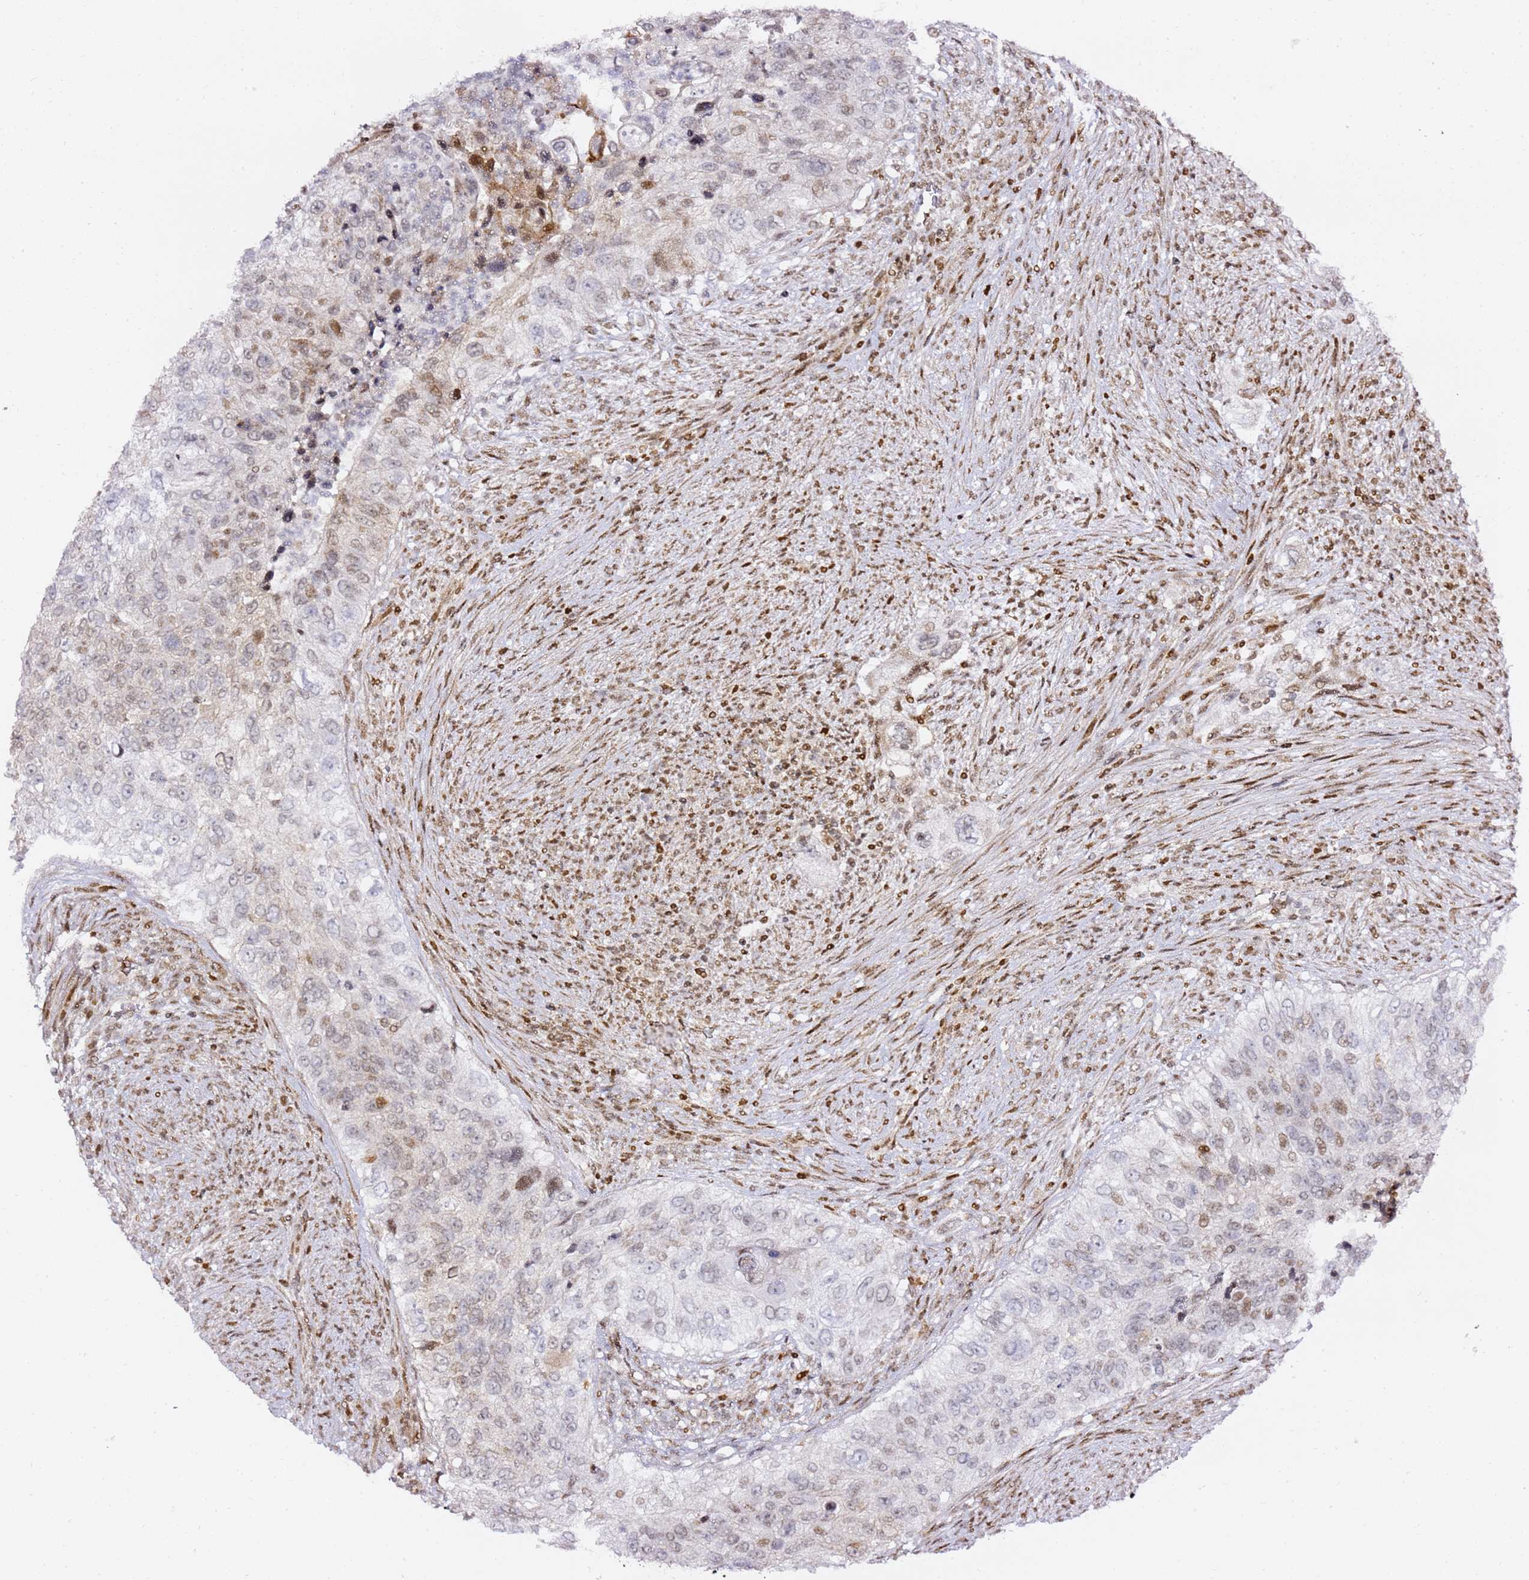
{"staining": {"intensity": "moderate", "quantity": "<25%", "location": "nuclear"}, "tissue": "urothelial cancer", "cell_type": "Tumor cells", "image_type": "cancer", "snomed": [{"axis": "morphology", "description": "Urothelial carcinoma, High grade"}, {"axis": "topography", "description": "Urinary bladder"}], "caption": "The photomicrograph demonstrates immunohistochemical staining of urothelial cancer. There is moderate nuclear positivity is appreciated in about <25% of tumor cells. The protein is stained brown, and the nuclei are stained in blue (DAB (3,3'-diaminobenzidine) IHC with brightfield microscopy, high magnification).", "gene": "GBP2", "patient": {"sex": "female", "age": 60}}